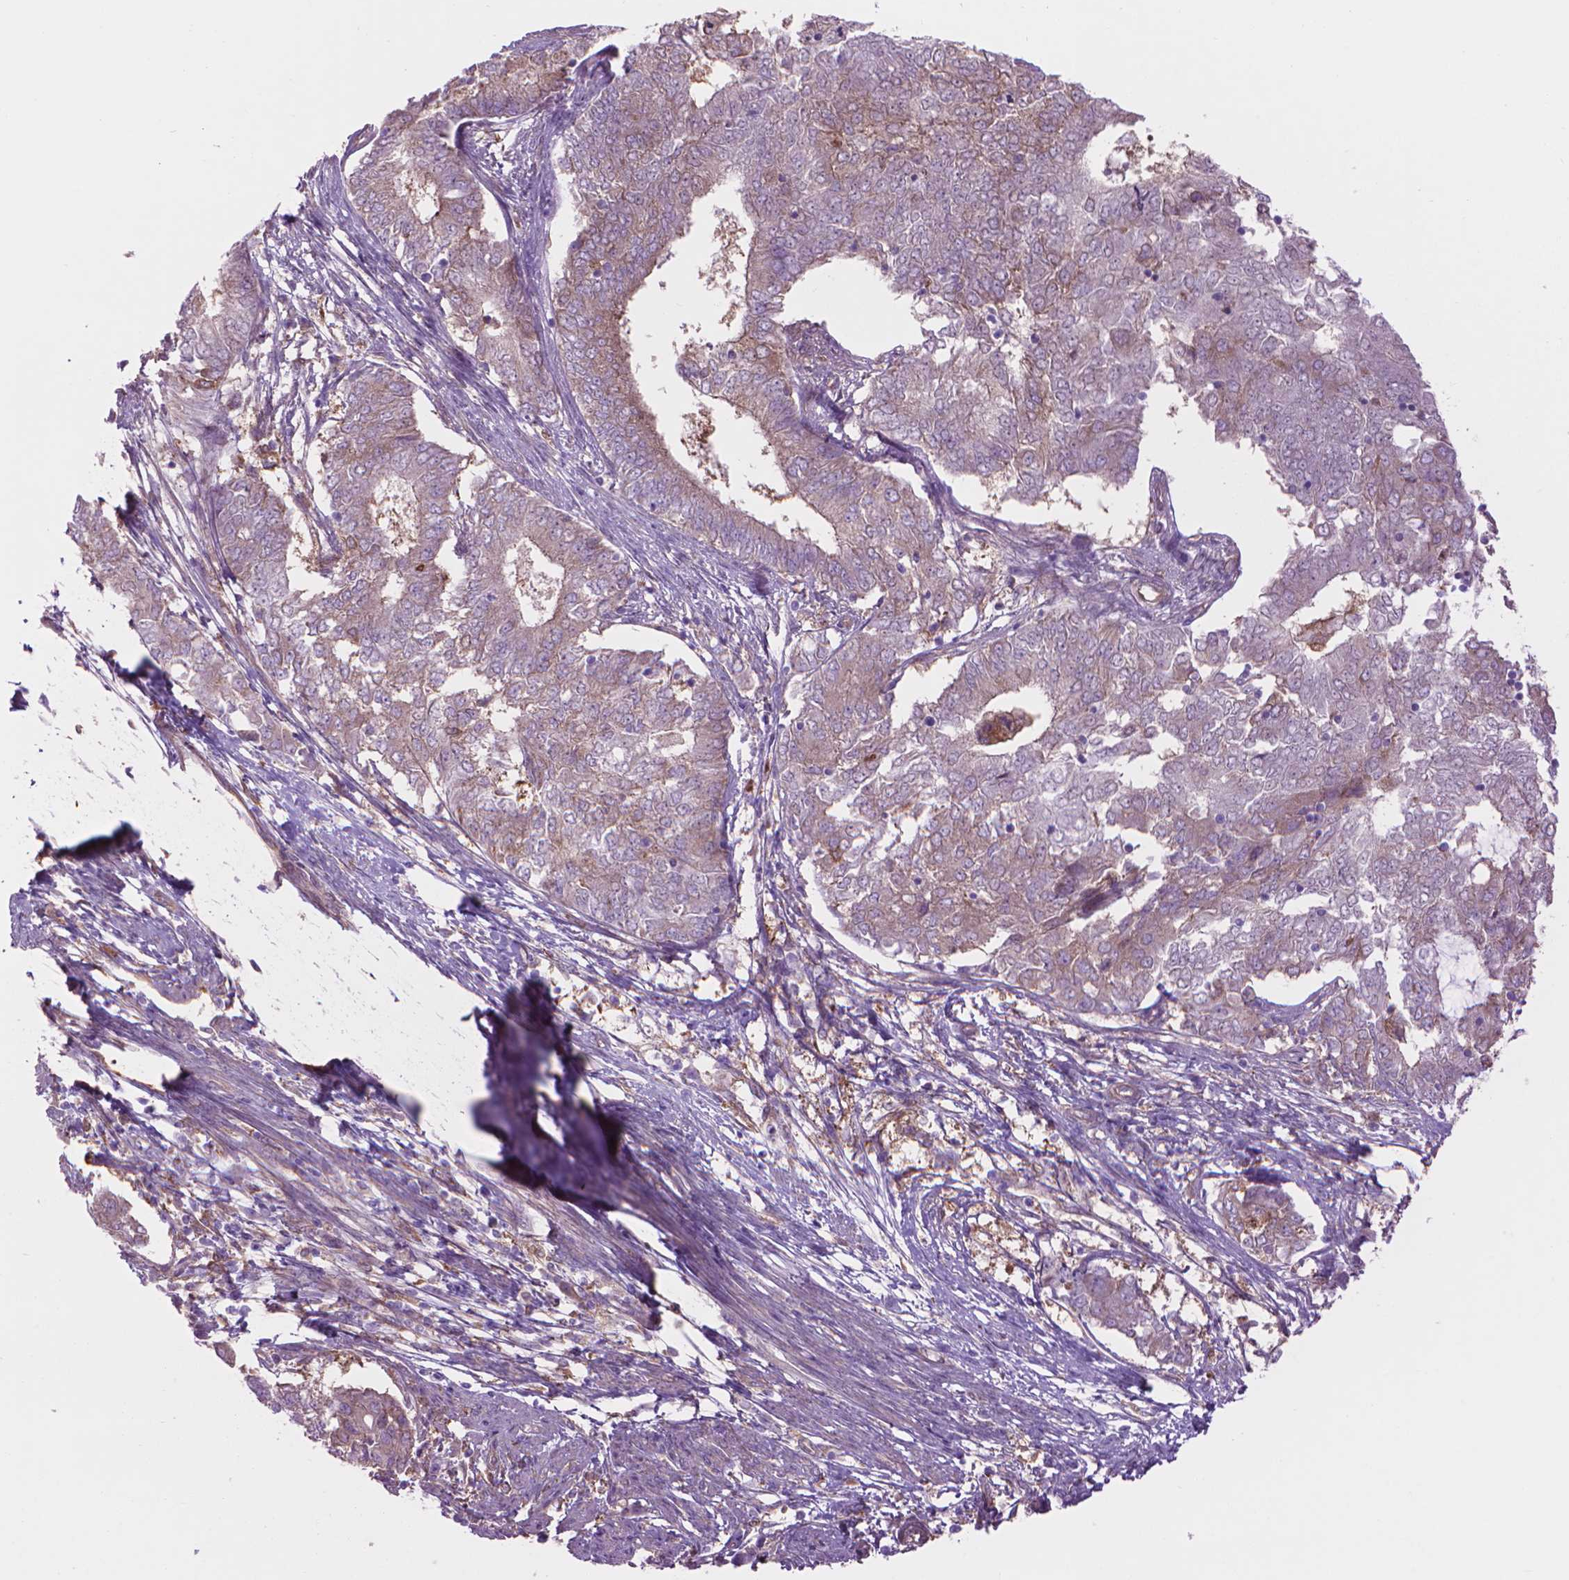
{"staining": {"intensity": "negative", "quantity": "none", "location": "none"}, "tissue": "endometrial cancer", "cell_type": "Tumor cells", "image_type": "cancer", "snomed": [{"axis": "morphology", "description": "Adenocarcinoma, NOS"}, {"axis": "topography", "description": "Endometrium"}], "caption": "There is no significant positivity in tumor cells of endometrial adenocarcinoma.", "gene": "CORO1B", "patient": {"sex": "female", "age": 62}}